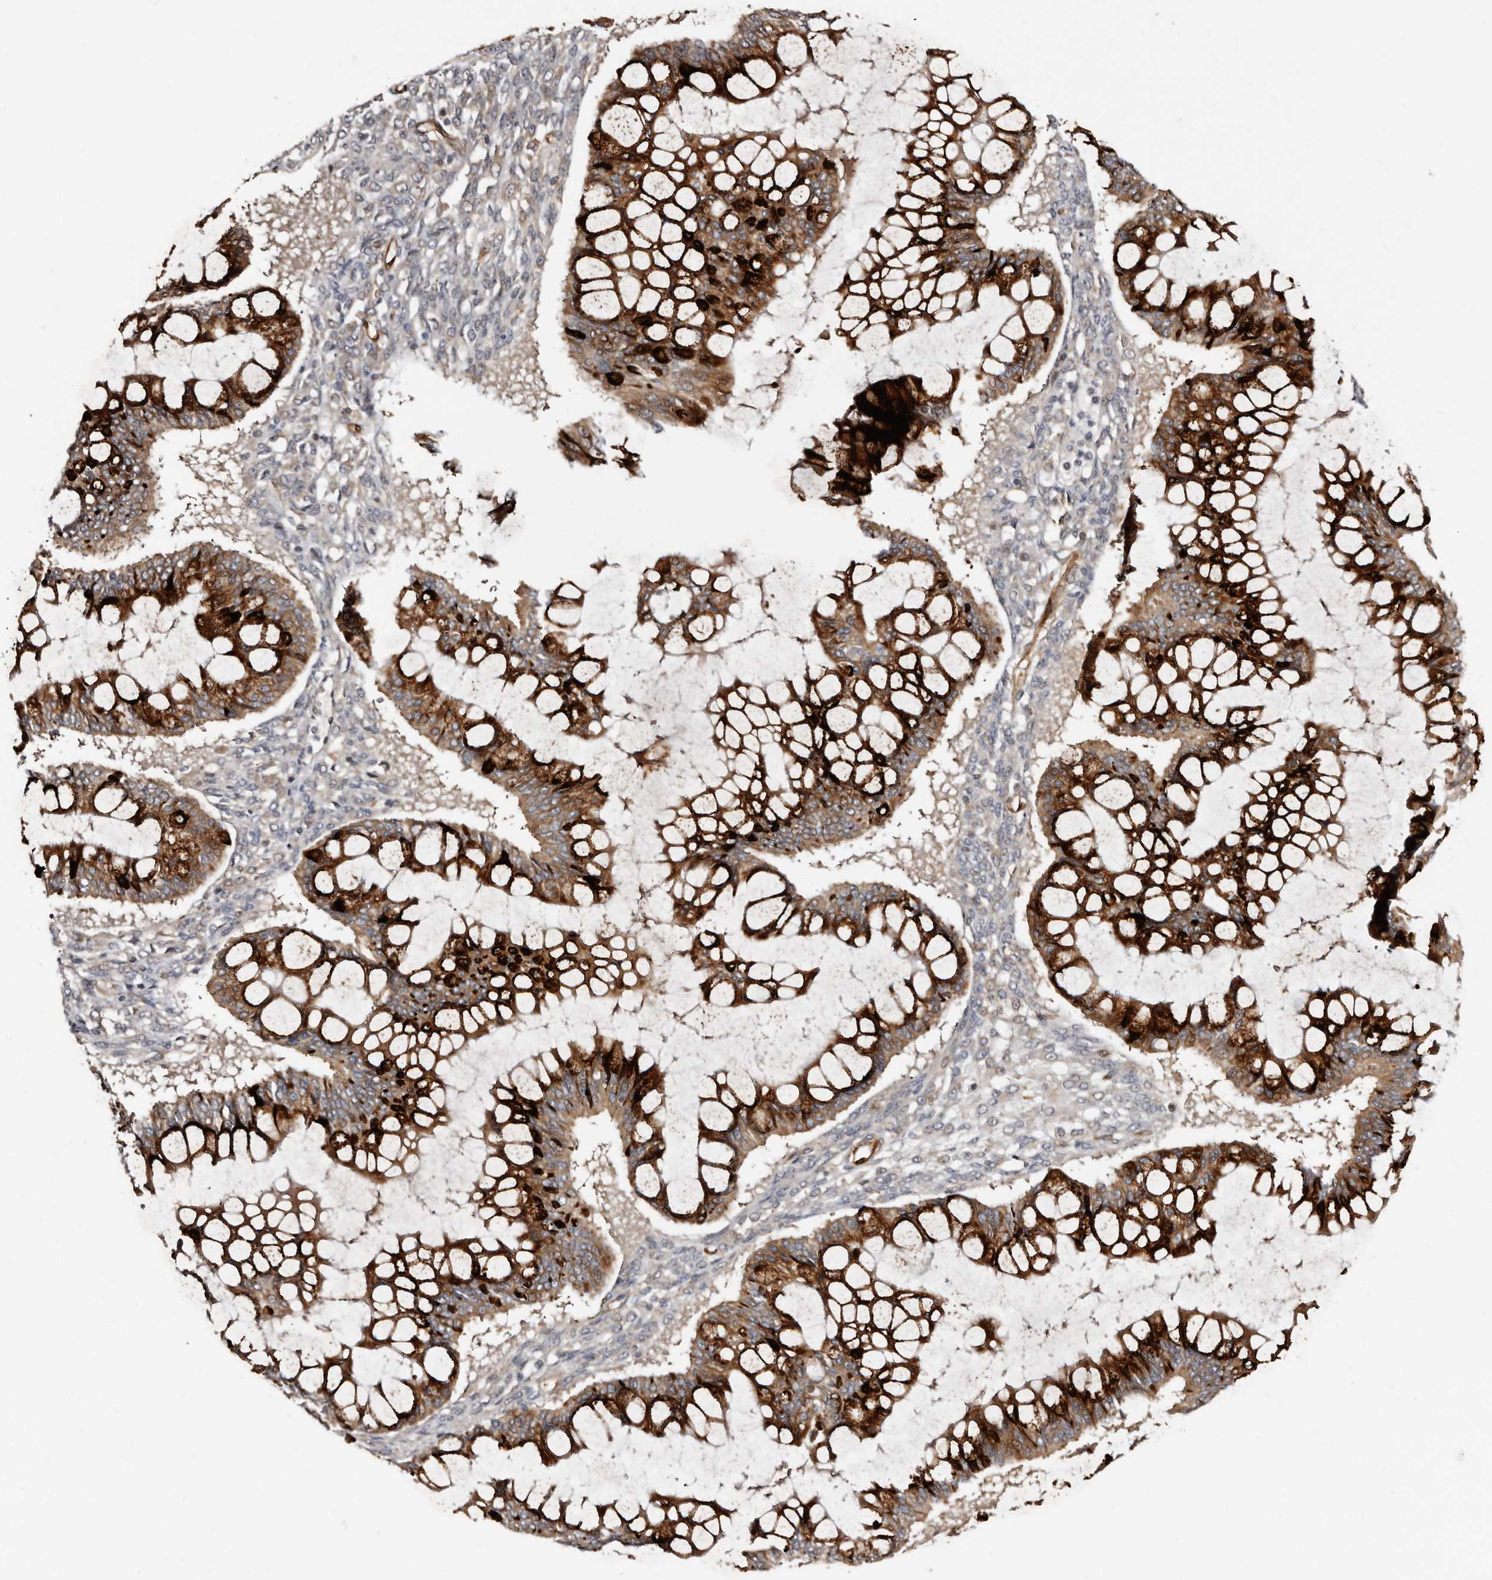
{"staining": {"intensity": "strong", "quantity": ">75%", "location": "cytoplasmic/membranous"}, "tissue": "ovarian cancer", "cell_type": "Tumor cells", "image_type": "cancer", "snomed": [{"axis": "morphology", "description": "Cystadenocarcinoma, mucinous, NOS"}, {"axis": "topography", "description": "Ovary"}], "caption": "Tumor cells reveal strong cytoplasmic/membranous expression in approximately >75% of cells in ovarian cancer (mucinous cystadenocarcinoma). (DAB (3,3'-diaminobenzidine) IHC with brightfield microscopy, high magnification).", "gene": "TBC1D22B", "patient": {"sex": "female", "age": 73}}